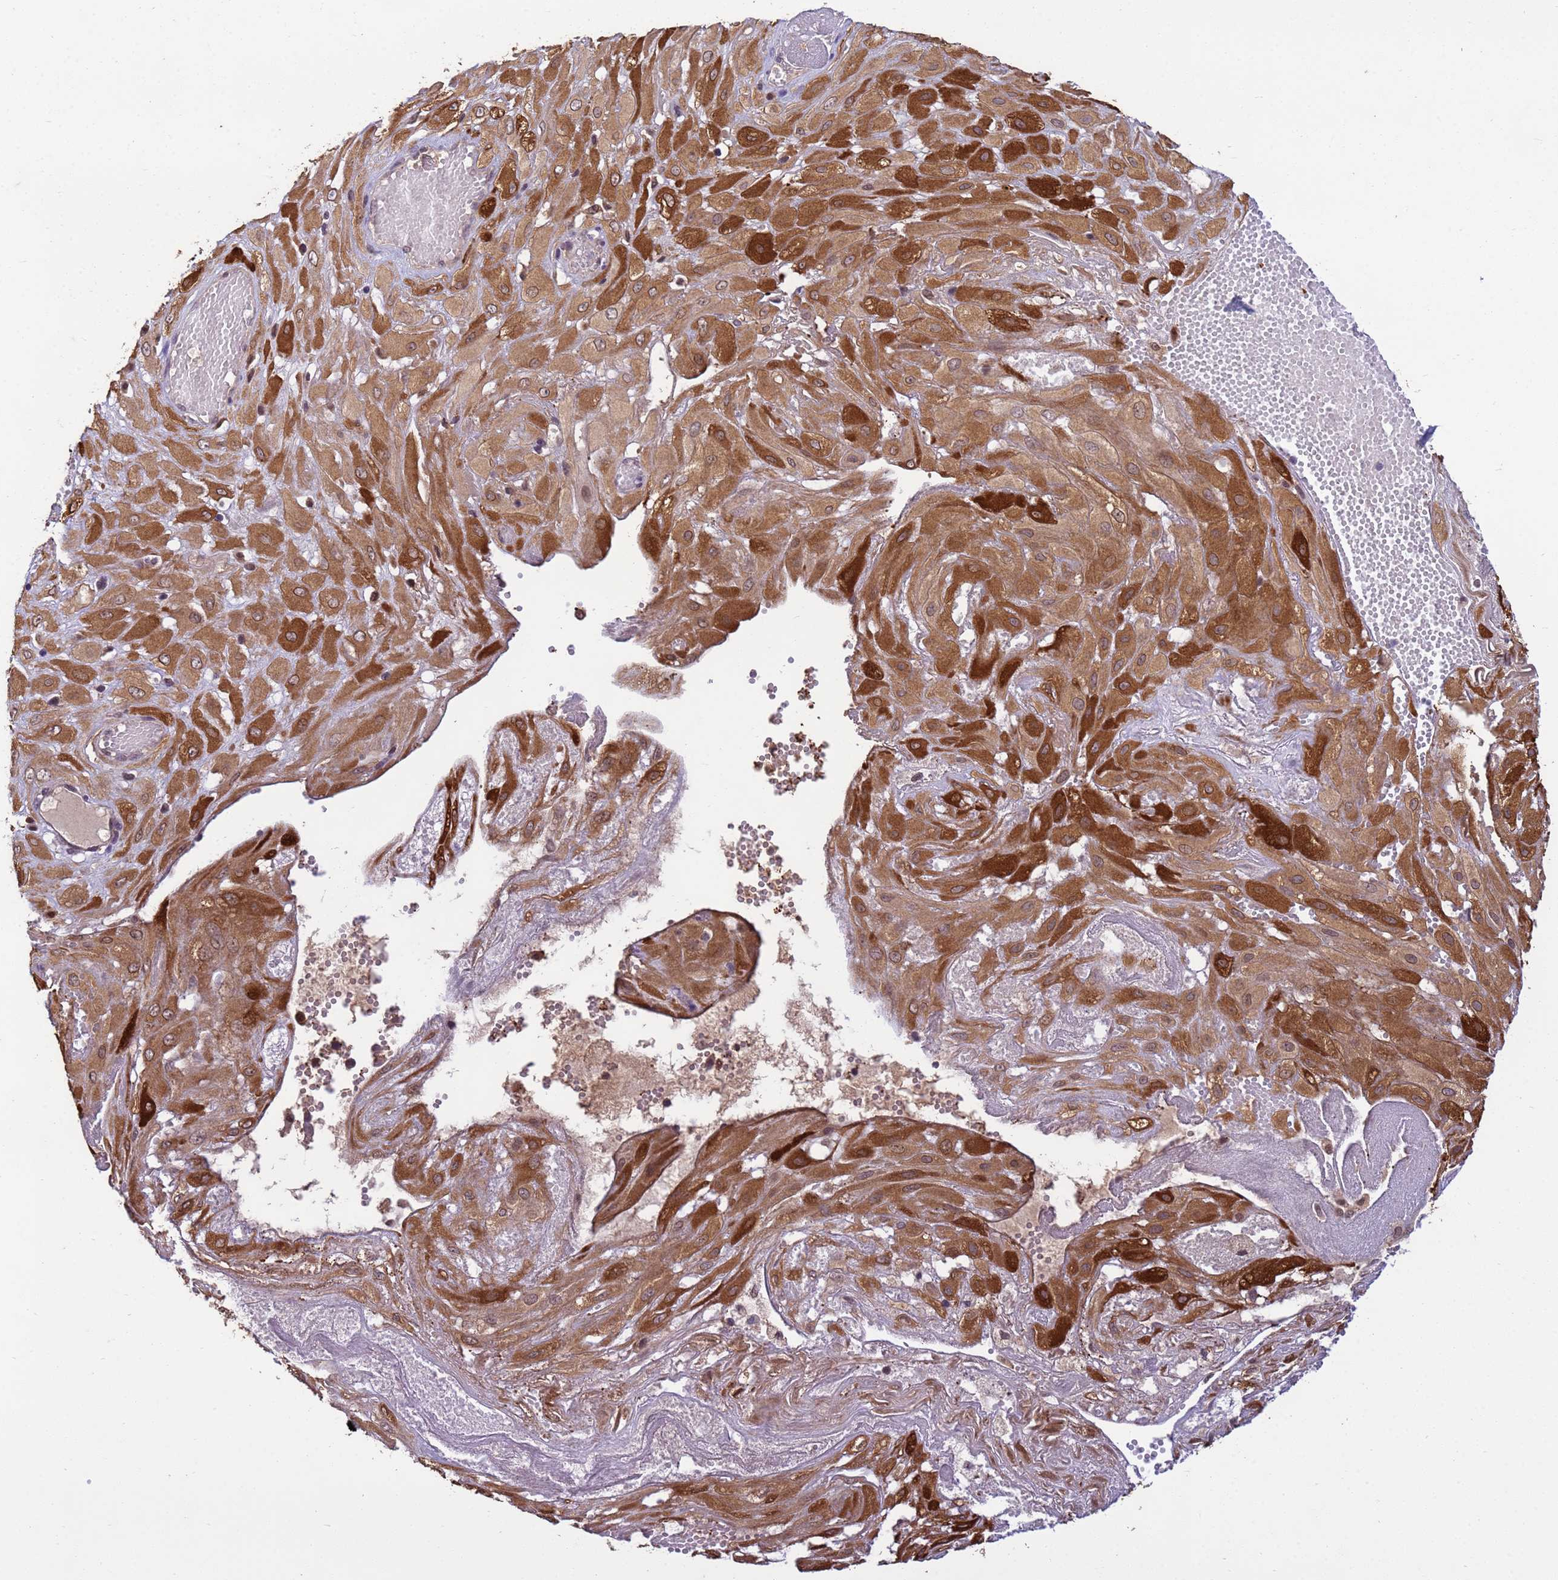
{"staining": {"intensity": "strong", "quantity": ">75%", "location": "cytoplasmic/membranous"}, "tissue": "cervical cancer", "cell_type": "Tumor cells", "image_type": "cancer", "snomed": [{"axis": "morphology", "description": "Squamous cell carcinoma, NOS"}, {"axis": "topography", "description": "Cervix"}], "caption": "High-magnification brightfield microscopy of squamous cell carcinoma (cervical) stained with DAB (3,3'-diaminobenzidine) (brown) and counterstained with hematoxylin (blue). tumor cells exhibit strong cytoplasmic/membranous positivity is appreciated in about>75% of cells. The staining was performed using DAB, with brown indicating positive protein expression. Nuclei are stained blue with hematoxylin.", "gene": "NPEPPS", "patient": {"sex": "female", "age": 36}}